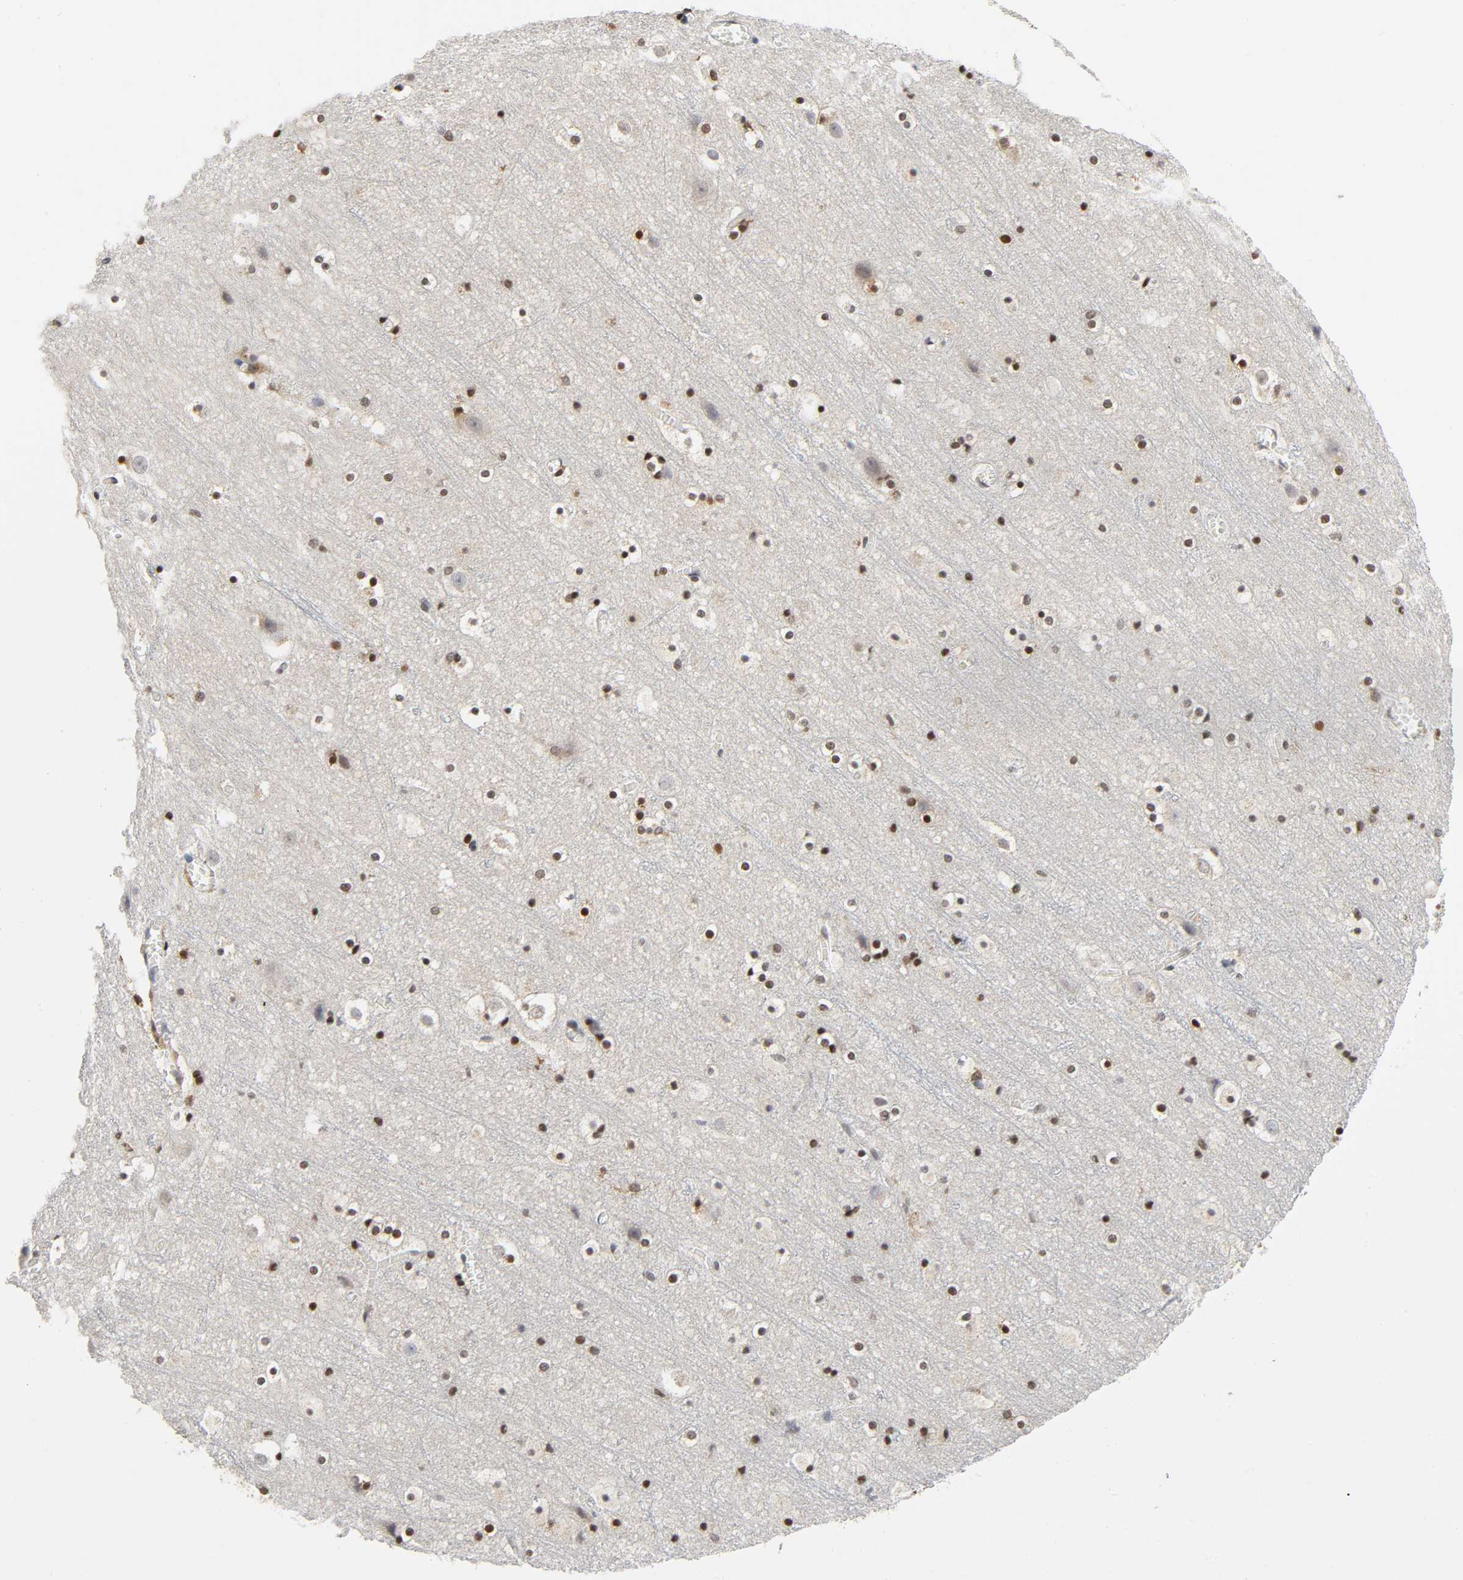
{"staining": {"intensity": "weak", "quantity": ">75%", "location": "cytoplasmic/membranous"}, "tissue": "cerebral cortex", "cell_type": "Endothelial cells", "image_type": "normal", "snomed": [{"axis": "morphology", "description": "Normal tissue, NOS"}, {"axis": "topography", "description": "Cerebral cortex"}], "caption": "This photomicrograph displays IHC staining of benign human cerebral cortex, with low weak cytoplasmic/membranous staining in approximately >75% of endothelial cells.", "gene": "KAT2B", "patient": {"sex": "male", "age": 45}}